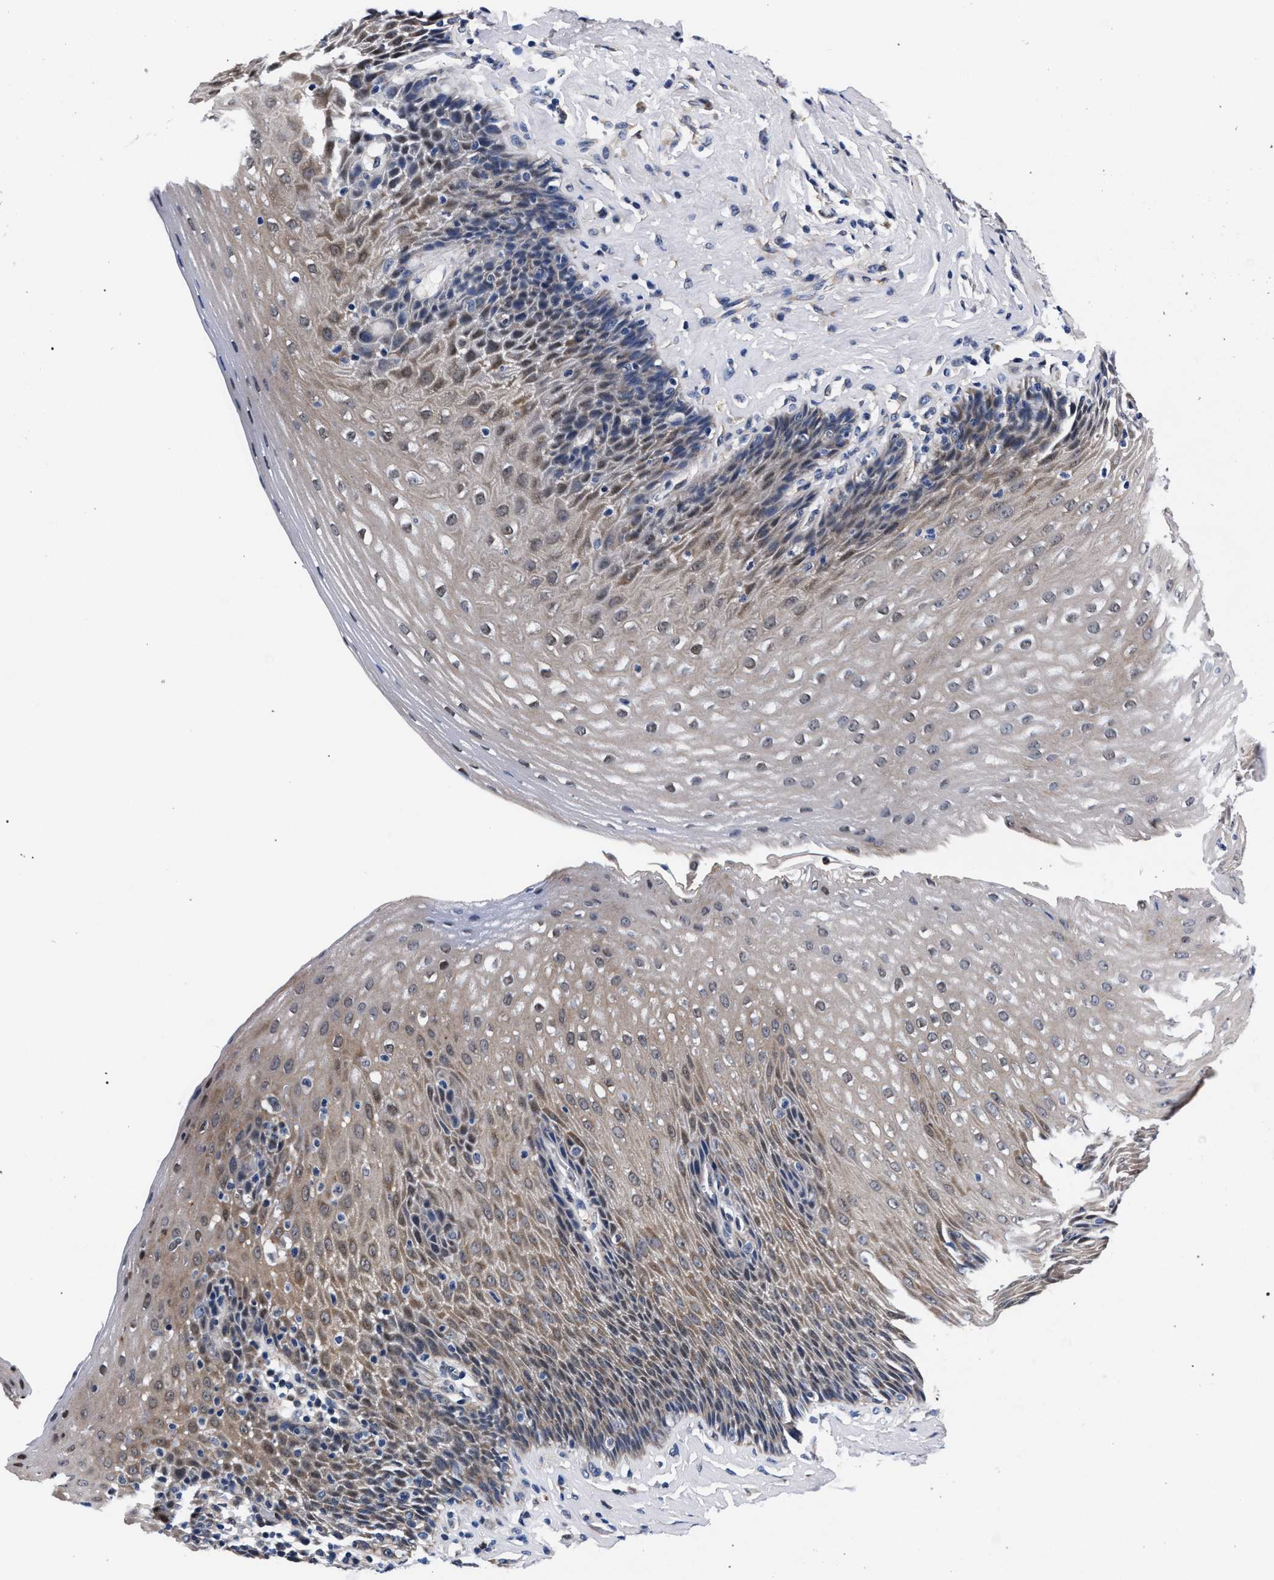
{"staining": {"intensity": "moderate", "quantity": "25%-75%", "location": "cytoplasmic/membranous"}, "tissue": "esophagus", "cell_type": "Squamous epithelial cells", "image_type": "normal", "snomed": [{"axis": "morphology", "description": "Normal tissue, NOS"}, {"axis": "topography", "description": "Esophagus"}], "caption": "Moderate cytoplasmic/membranous protein staining is seen in approximately 25%-75% of squamous epithelial cells in esophagus.", "gene": "ZNF462", "patient": {"sex": "female", "age": 61}}